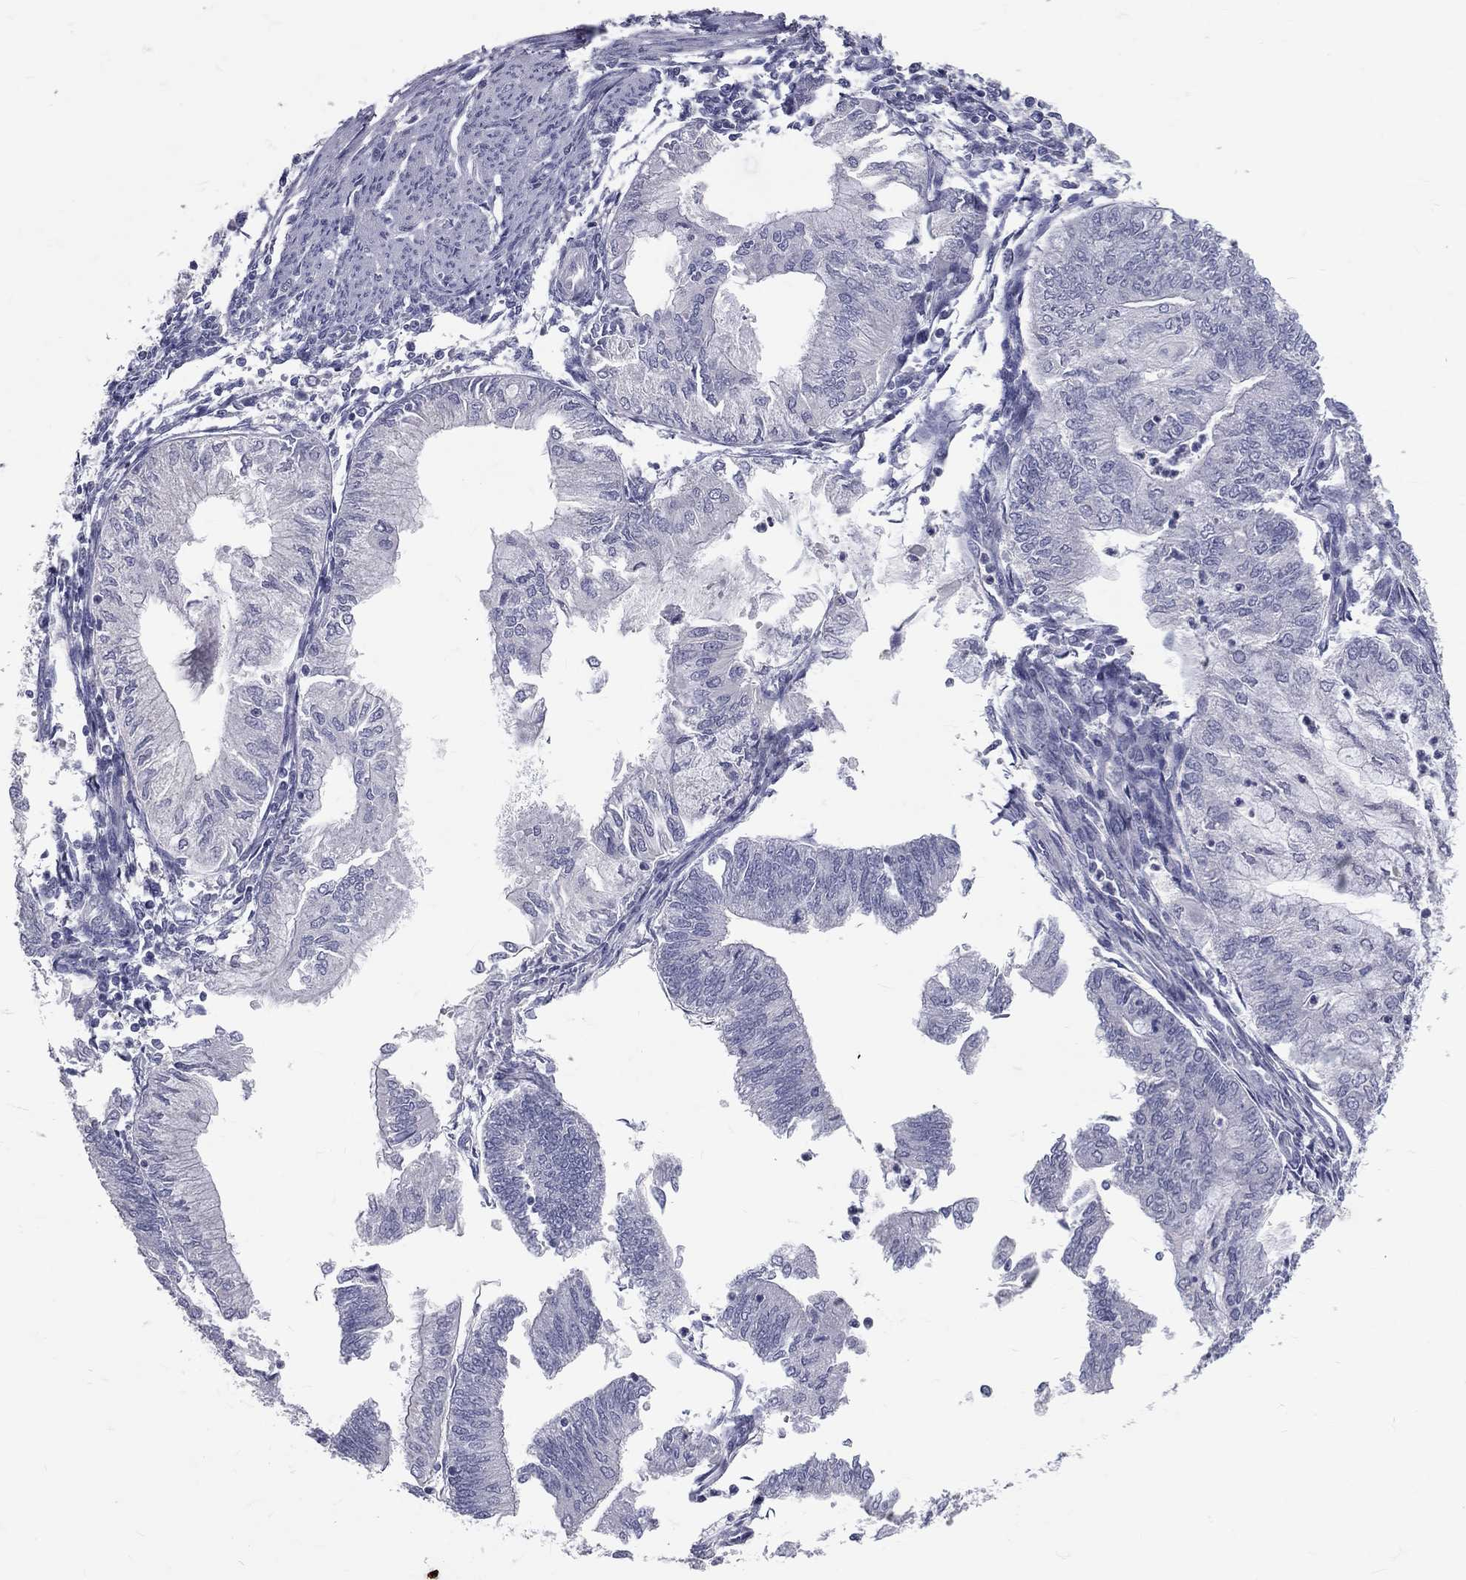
{"staining": {"intensity": "negative", "quantity": "none", "location": "none"}, "tissue": "endometrial cancer", "cell_type": "Tumor cells", "image_type": "cancer", "snomed": [{"axis": "morphology", "description": "Adenocarcinoma, NOS"}, {"axis": "topography", "description": "Endometrium"}], "caption": "There is no significant expression in tumor cells of adenocarcinoma (endometrial).", "gene": "TFPI2", "patient": {"sex": "female", "age": 59}}